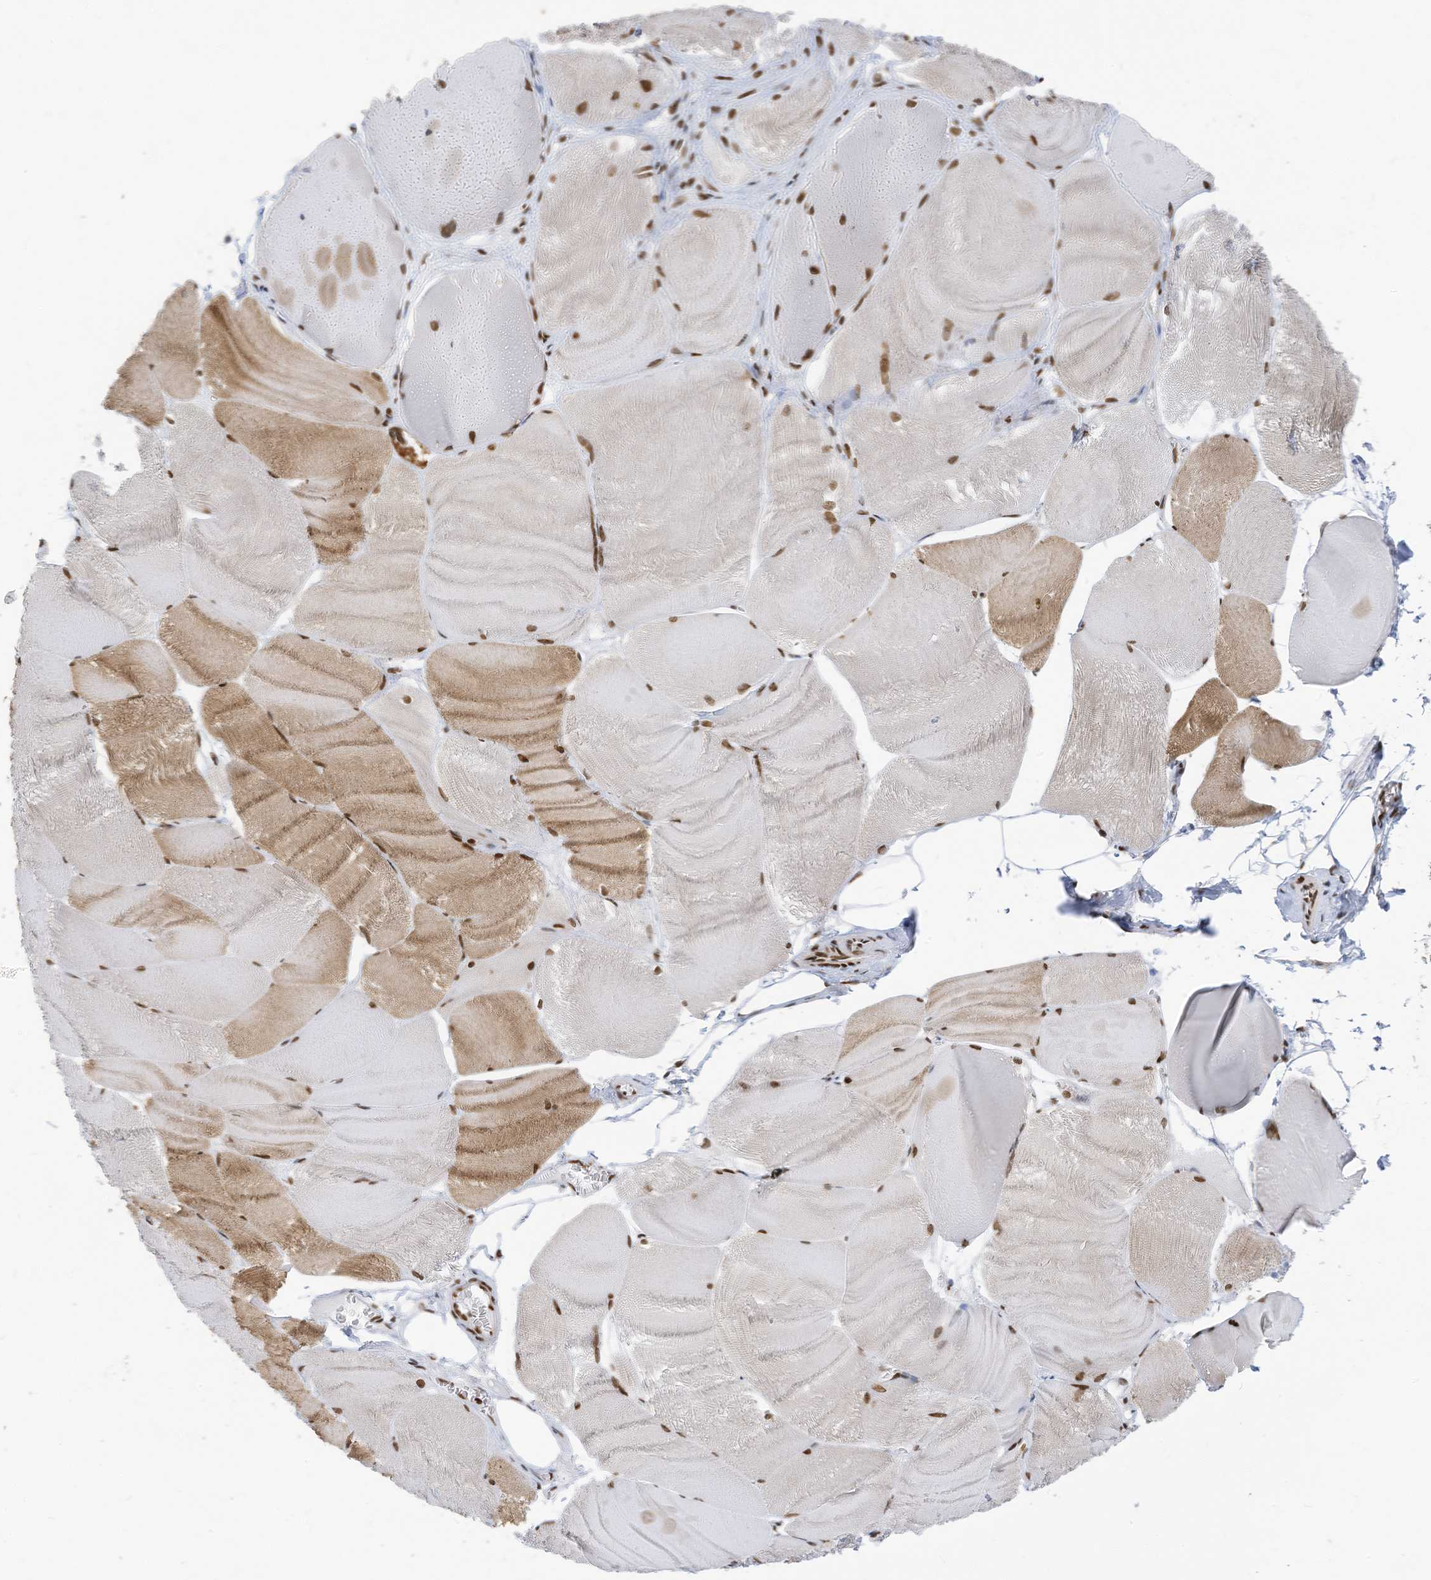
{"staining": {"intensity": "moderate", "quantity": ">75%", "location": "cytoplasmic/membranous,nuclear"}, "tissue": "skeletal muscle", "cell_type": "Myocytes", "image_type": "normal", "snomed": [{"axis": "morphology", "description": "Normal tissue, NOS"}, {"axis": "morphology", "description": "Basal cell carcinoma"}, {"axis": "topography", "description": "Skeletal muscle"}], "caption": "This micrograph shows immunohistochemistry staining of unremarkable human skeletal muscle, with medium moderate cytoplasmic/membranous,nuclear positivity in about >75% of myocytes.", "gene": "KHSRP", "patient": {"sex": "female", "age": 64}}